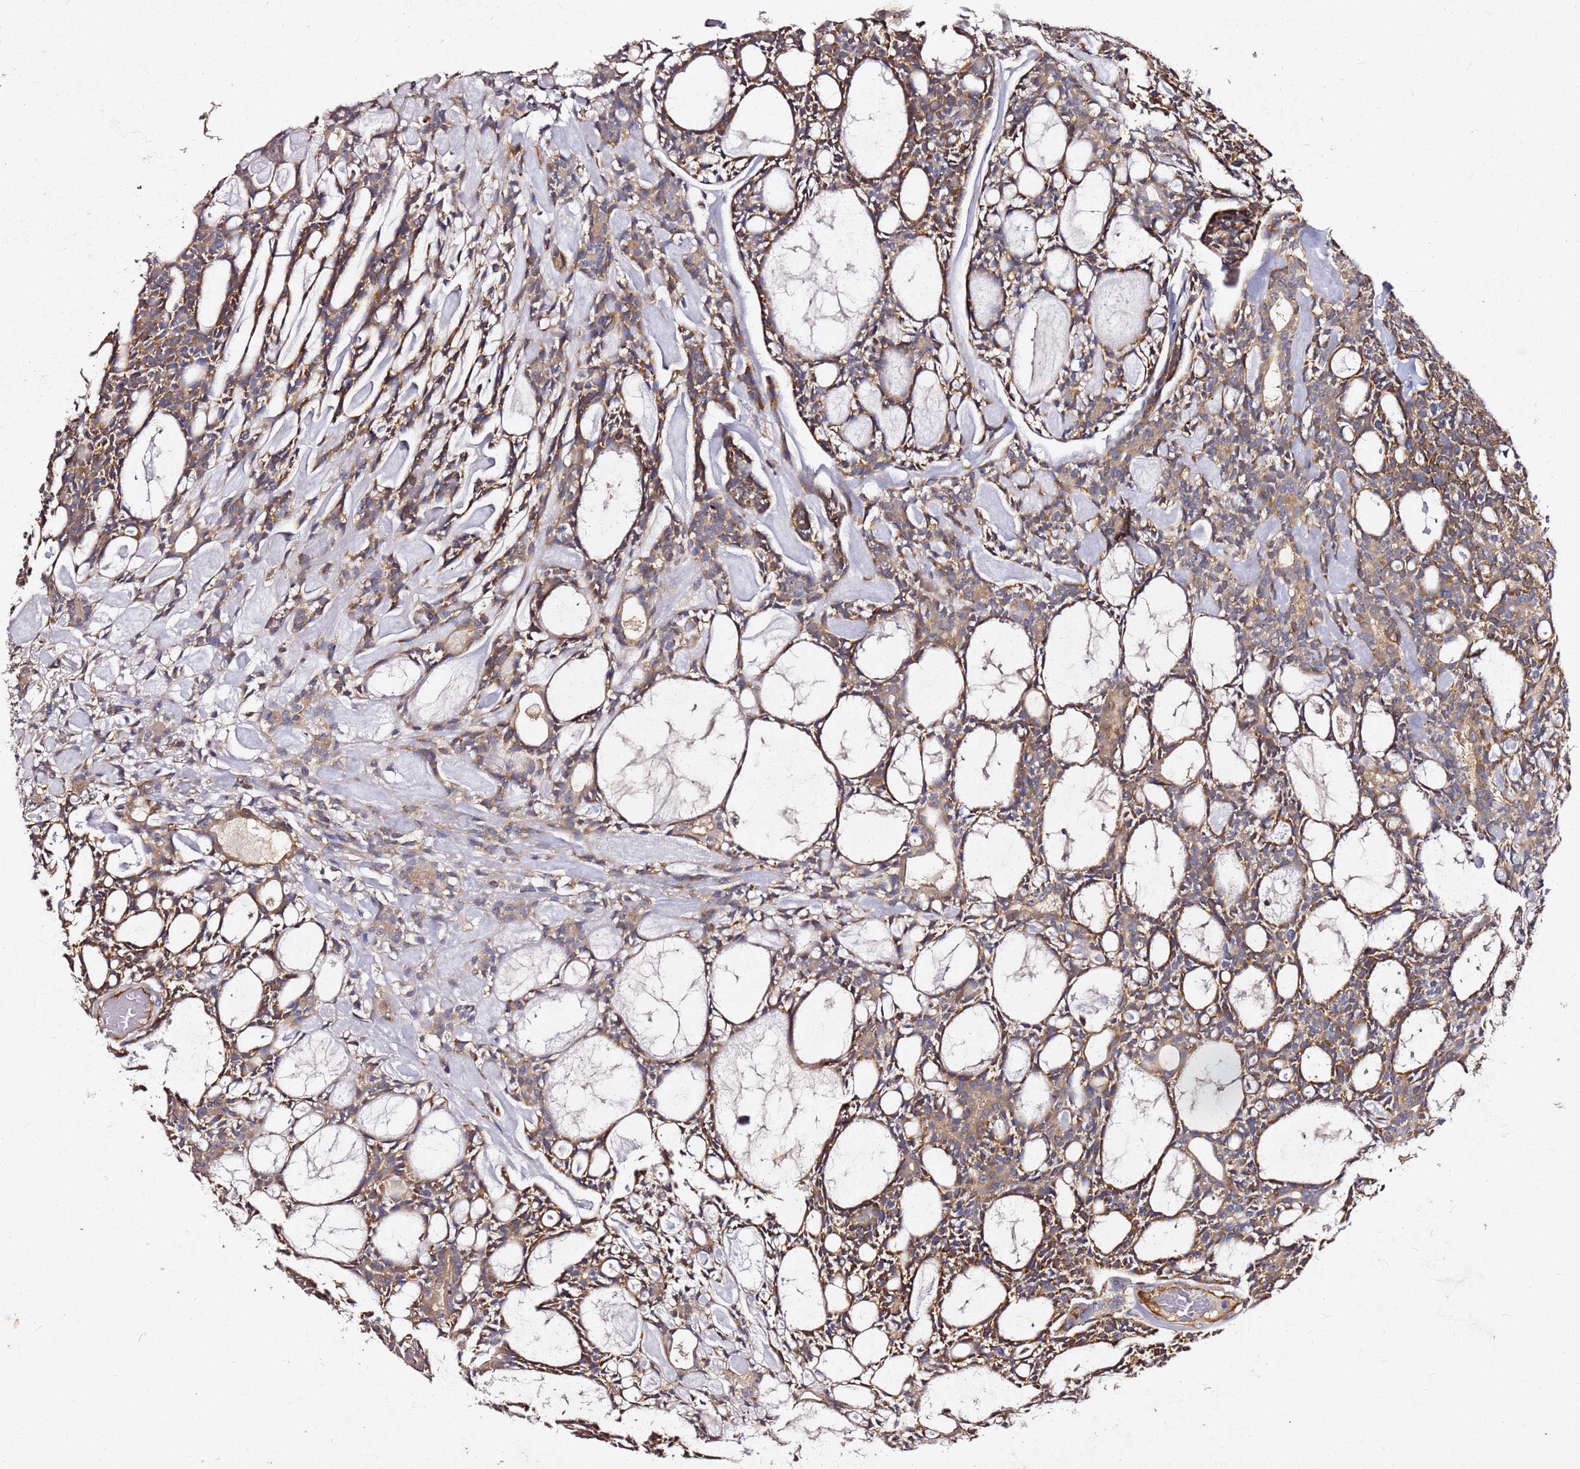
{"staining": {"intensity": "strong", "quantity": ">75%", "location": "cytoplasmic/membranous"}, "tissue": "head and neck cancer", "cell_type": "Tumor cells", "image_type": "cancer", "snomed": [{"axis": "morphology", "description": "Adenocarcinoma, NOS"}, {"axis": "topography", "description": "Salivary gland"}, {"axis": "topography", "description": "Head-Neck"}], "caption": "High-magnification brightfield microscopy of head and neck adenocarcinoma stained with DAB (3,3'-diaminobenzidine) (brown) and counterstained with hematoxylin (blue). tumor cells exhibit strong cytoplasmic/membranous staining is appreciated in about>75% of cells. (DAB (3,3'-diaminobenzidine) IHC, brown staining for protein, blue staining for nuclei).", "gene": "KIF7", "patient": {"sex": "male", "age": 55}}